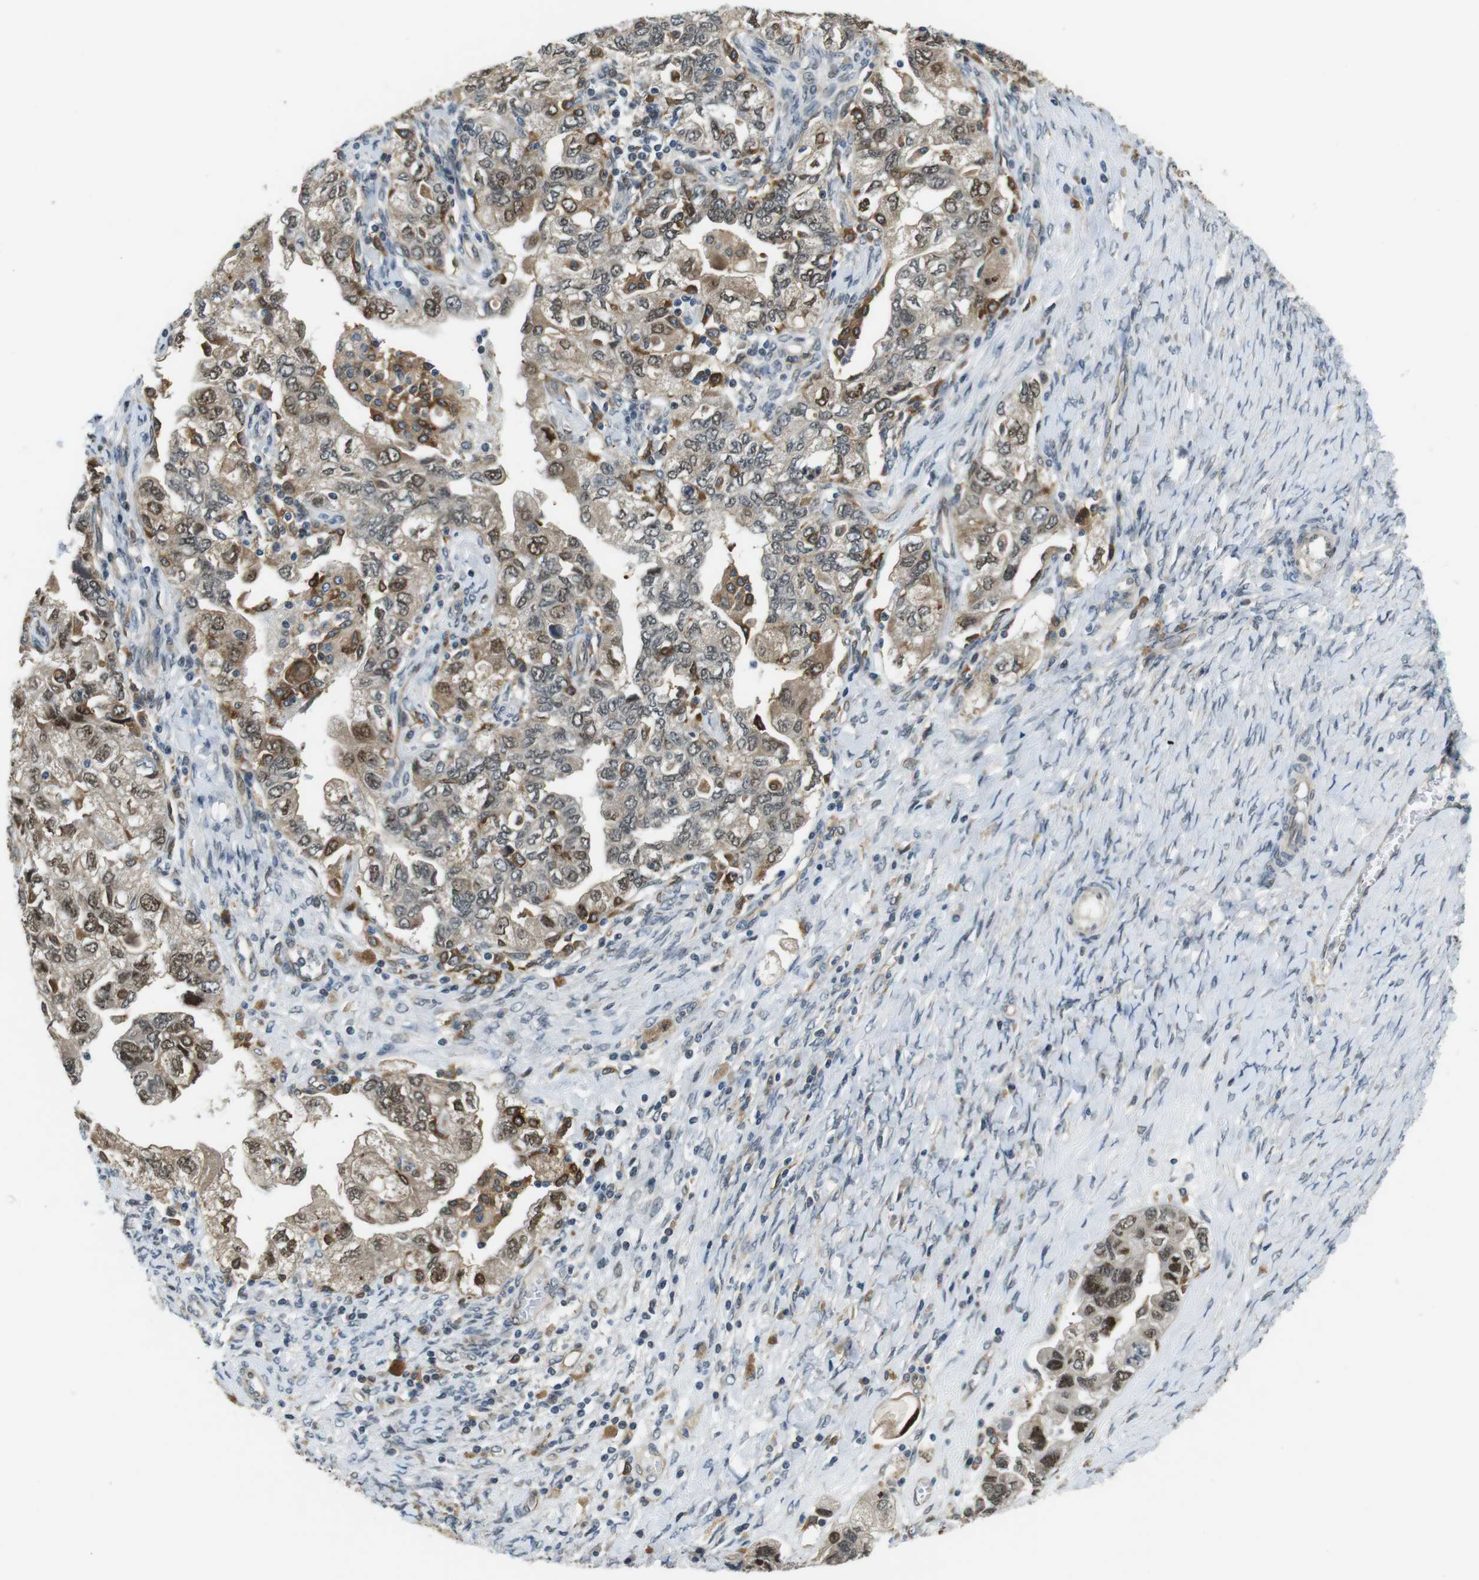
{"staining": {"intensity": "moderate", "quantity": "25%-75%", "location": "cytoplasmic/membranous,nuclear"}, "tissue": "ovarian cancer", "cell_type": "Tumor cells", "image_type": "cancer", "snomed": [{"axis": "morphology", "description": "Carcinoma, NOS"}, {"axis": "morphology", "description": "Cystadenocarcinoma, serous, NOS"}, {"axis": "topography", "description": "Ovary"}], "caption": "Immunohistochemistry (DAB (3,3'-diaminobenzidine)) staining of ovarian serous cystadenocarcinoma exhibits moderate cytoplasmic/membranous and nuclear protein expression in about 25%-75% of tumor cells.", "gene": "PALD1", "patient": {"sex": "female", "age": 69}}